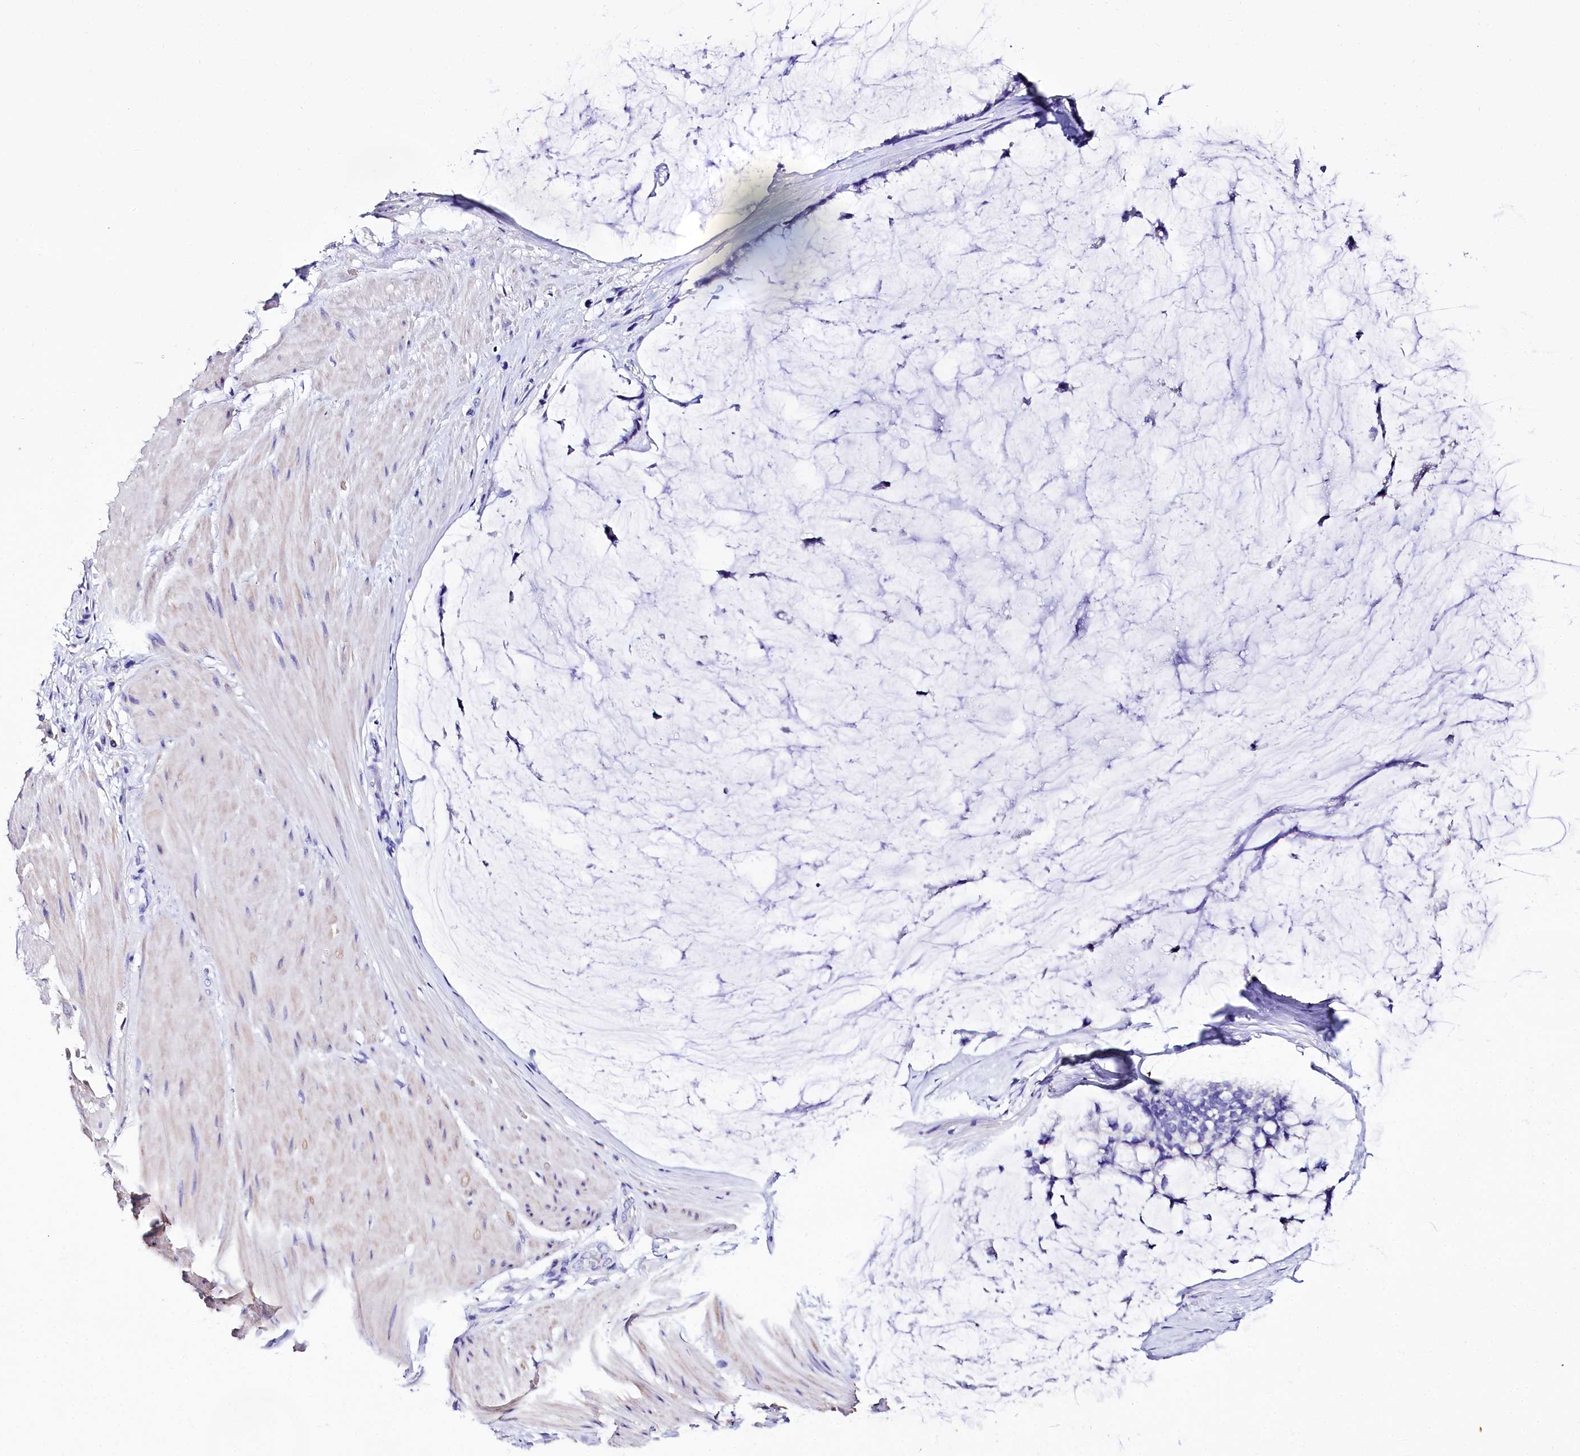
{"staining": {"intensity": "negative", "quantity": "none", "location": "none"}, "tissue": "ovarian cancer", "cell_type": "Tumor cells", "image_type": "cancer", "snomed": [{"axis": "morphology", "description": "Cystadenocarcinoma, mucinous, NOS"}, {"axis": "topography", "description": "Ovary"}], "caption": "Tumor cells show no significant protein staining in ovarian cancer (mucinous cystadenocarcinoma).", "gene": "A2ML1", "patient": {"sex": "female", "age": 39}}